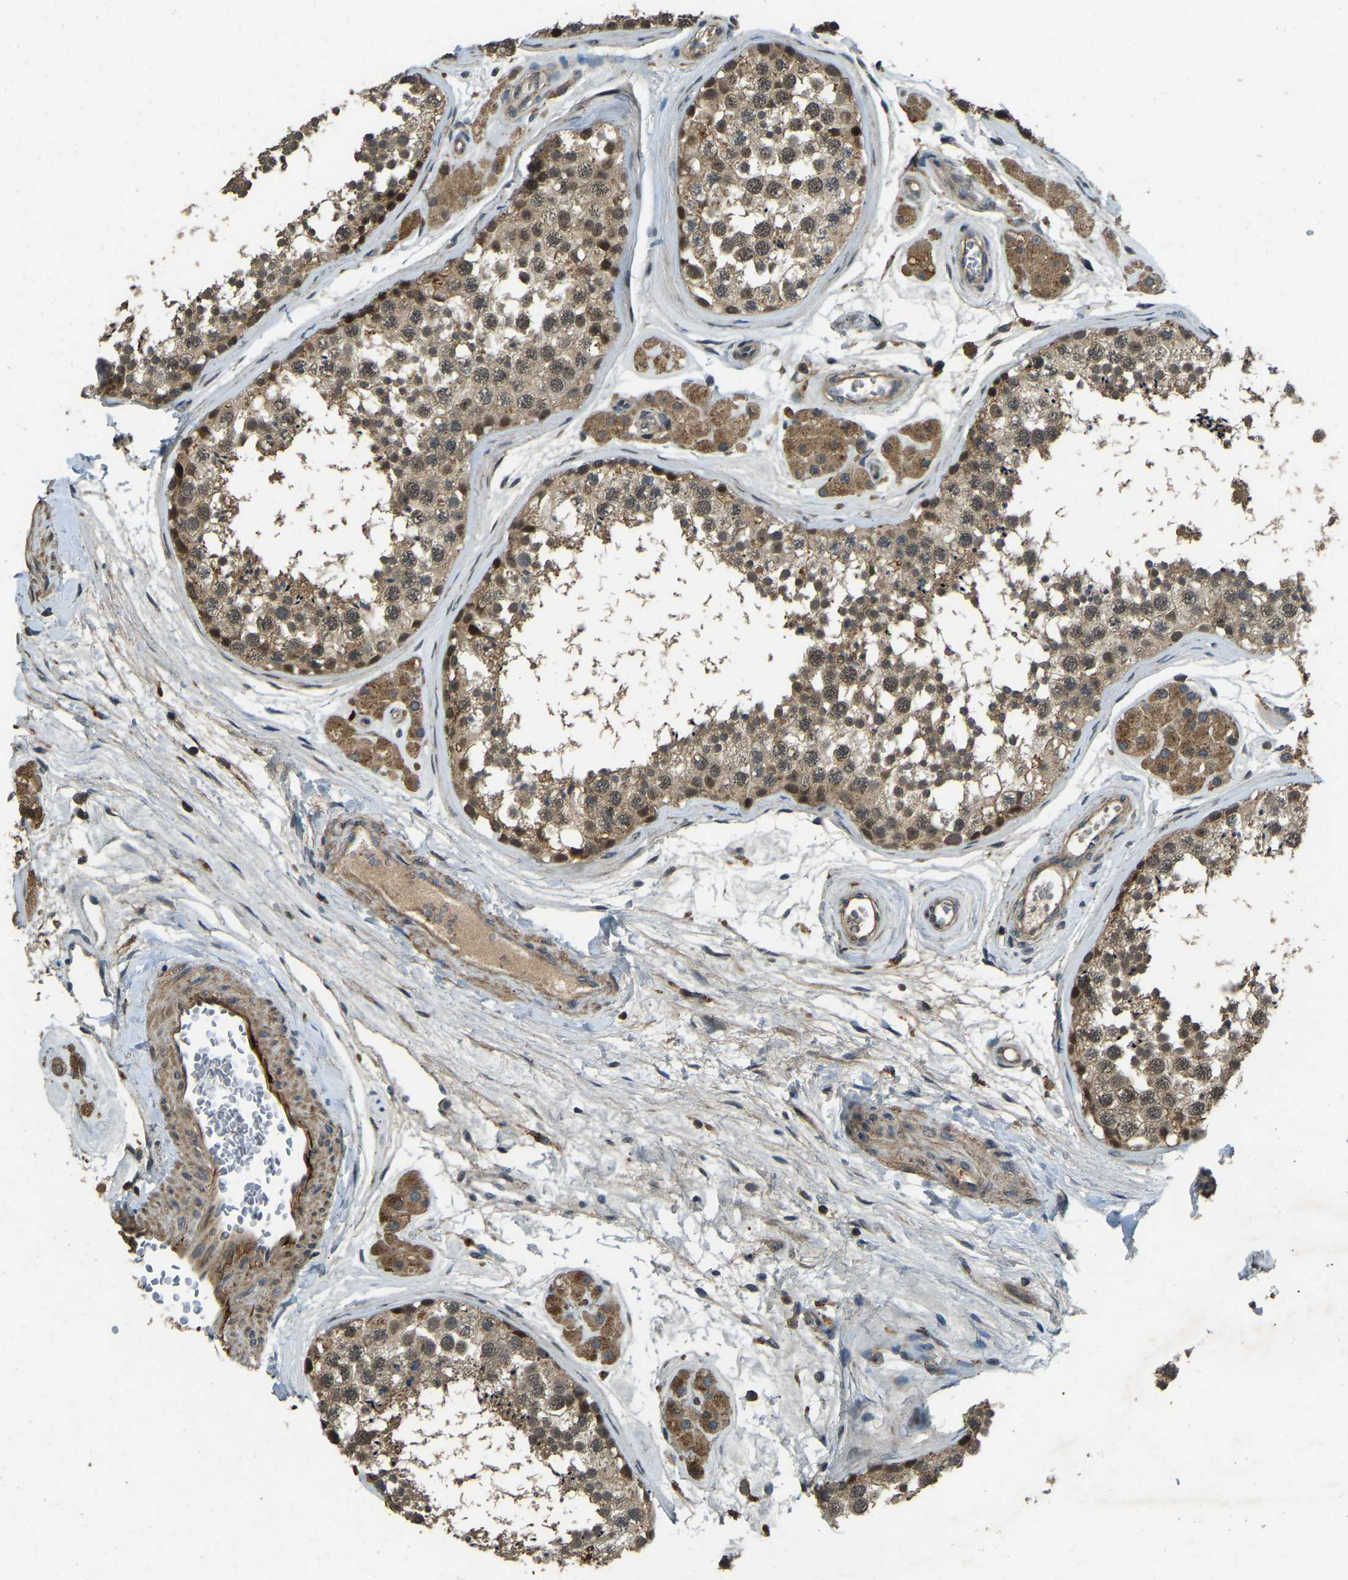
{"staining": {"intensity": "moderate", "quantity": ">75%", "location": "cytoplasmic/membranous"}, "tissue": "testis", "cell_type": "Cells in seminiferous ducts", "image_type": "normal", "snomed": [{"axis": "morphology", "description": "Normal tissue, NOS"}, {"axis": "topography", "description": "Testis"}], "caption": "An image of testis stained for a protein exhibits moderate cytoplasmic/membranous brown staining in cells in seminiferous ducts.", "gene": "ATP8B1", "patient": {"sex": "male", "age": 56}}